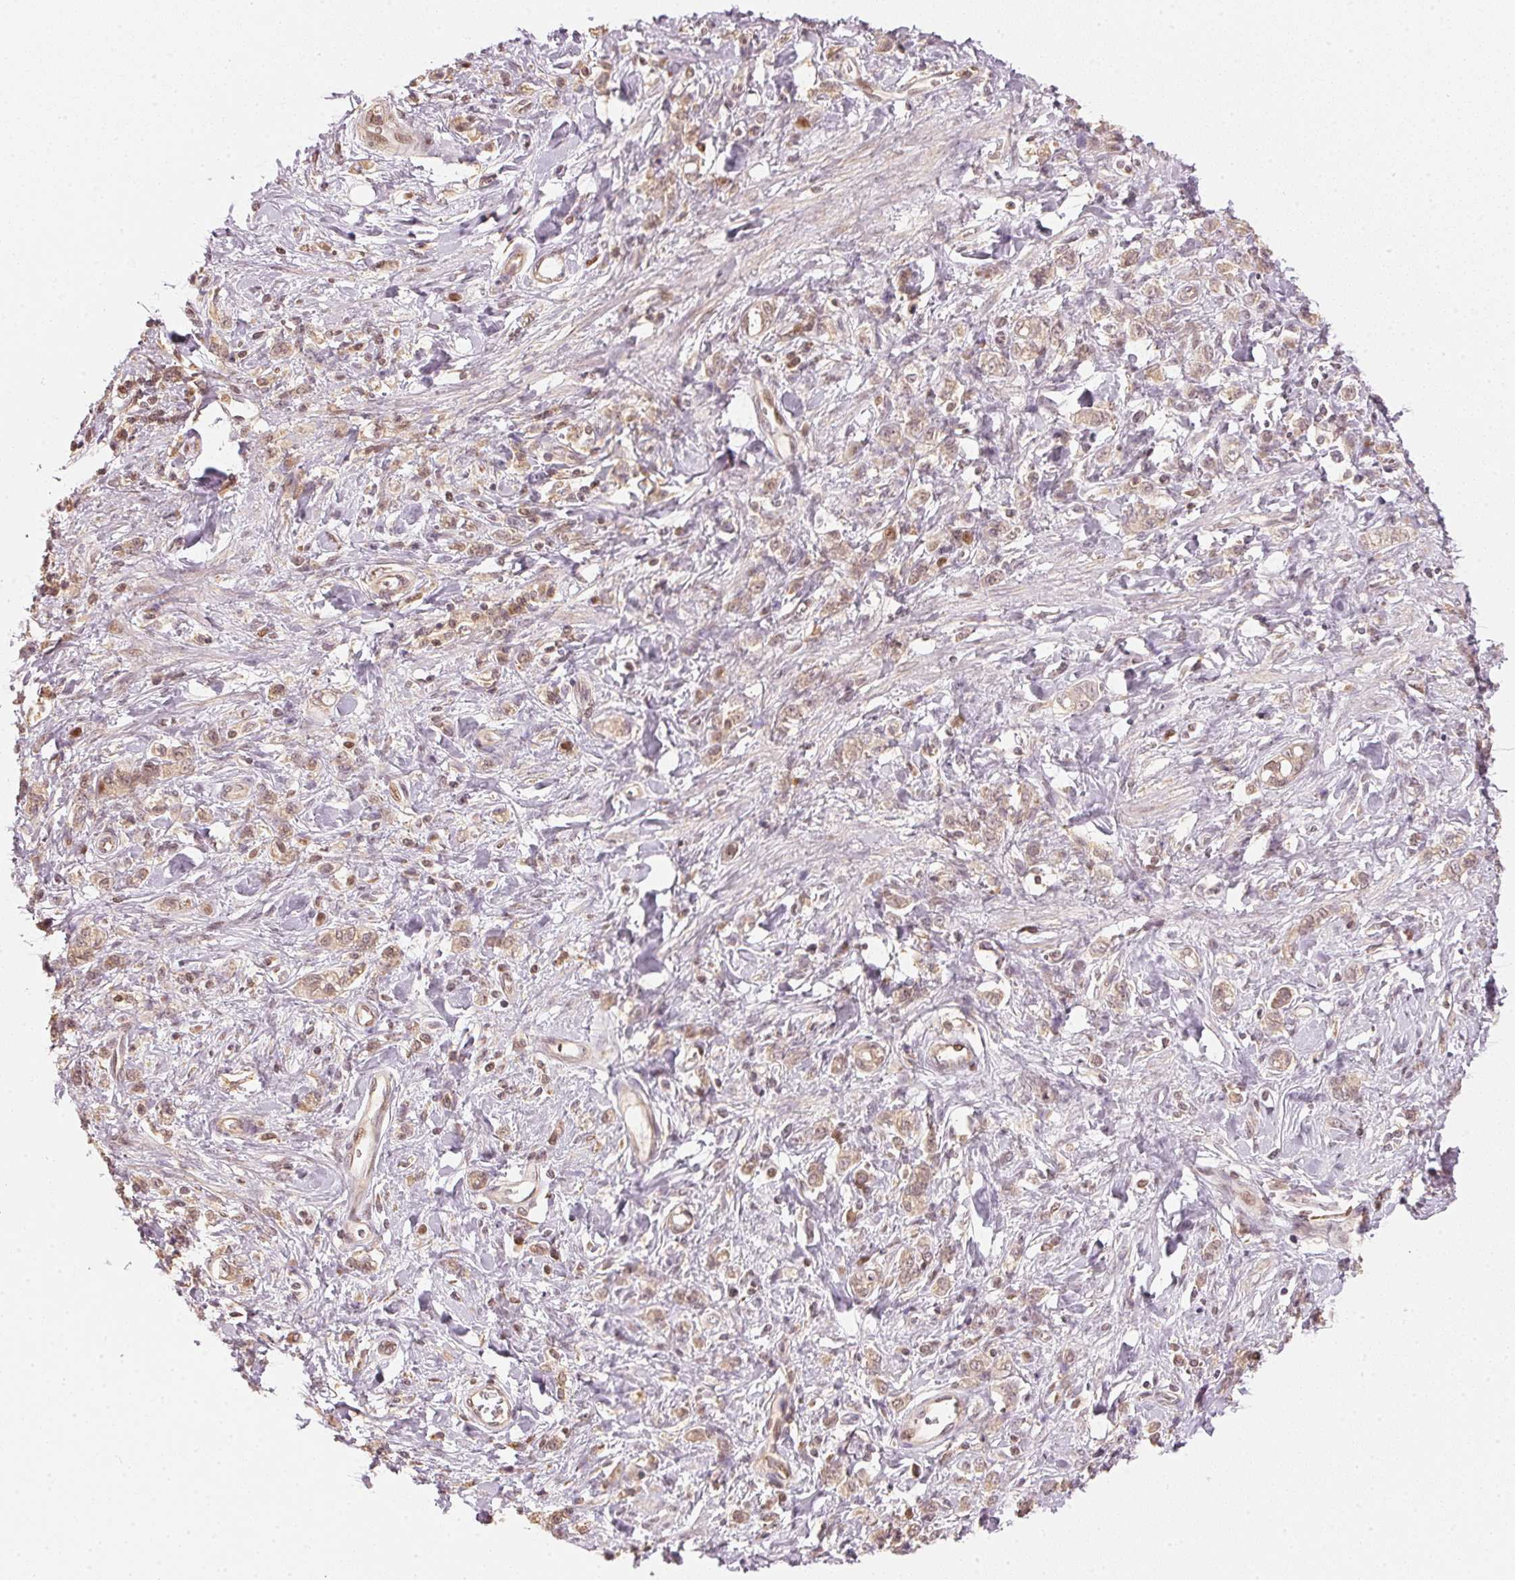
{"staining": {"intensity": "weak", "quantity": ">75%", "location": "cytoplasmic/membranous,nuclear"}, "tissue": "stomach cancer", "cell_type": "Tumor cells", "image_type": "cancer", "snomed": [{"axis": "morphology", "description": "Adenocarcinoma, NOS"}, {"axis": "topography", "description": "Stomach"}], "caption": "The image displays immunohistochemical staining of stomach cancer. There is weak cytoplasmic/membranous and nuclear staining is present in about >75% of tumor cells.", "gene": "UBE2L3", "patient": {"sex": "male", "age": 77}}